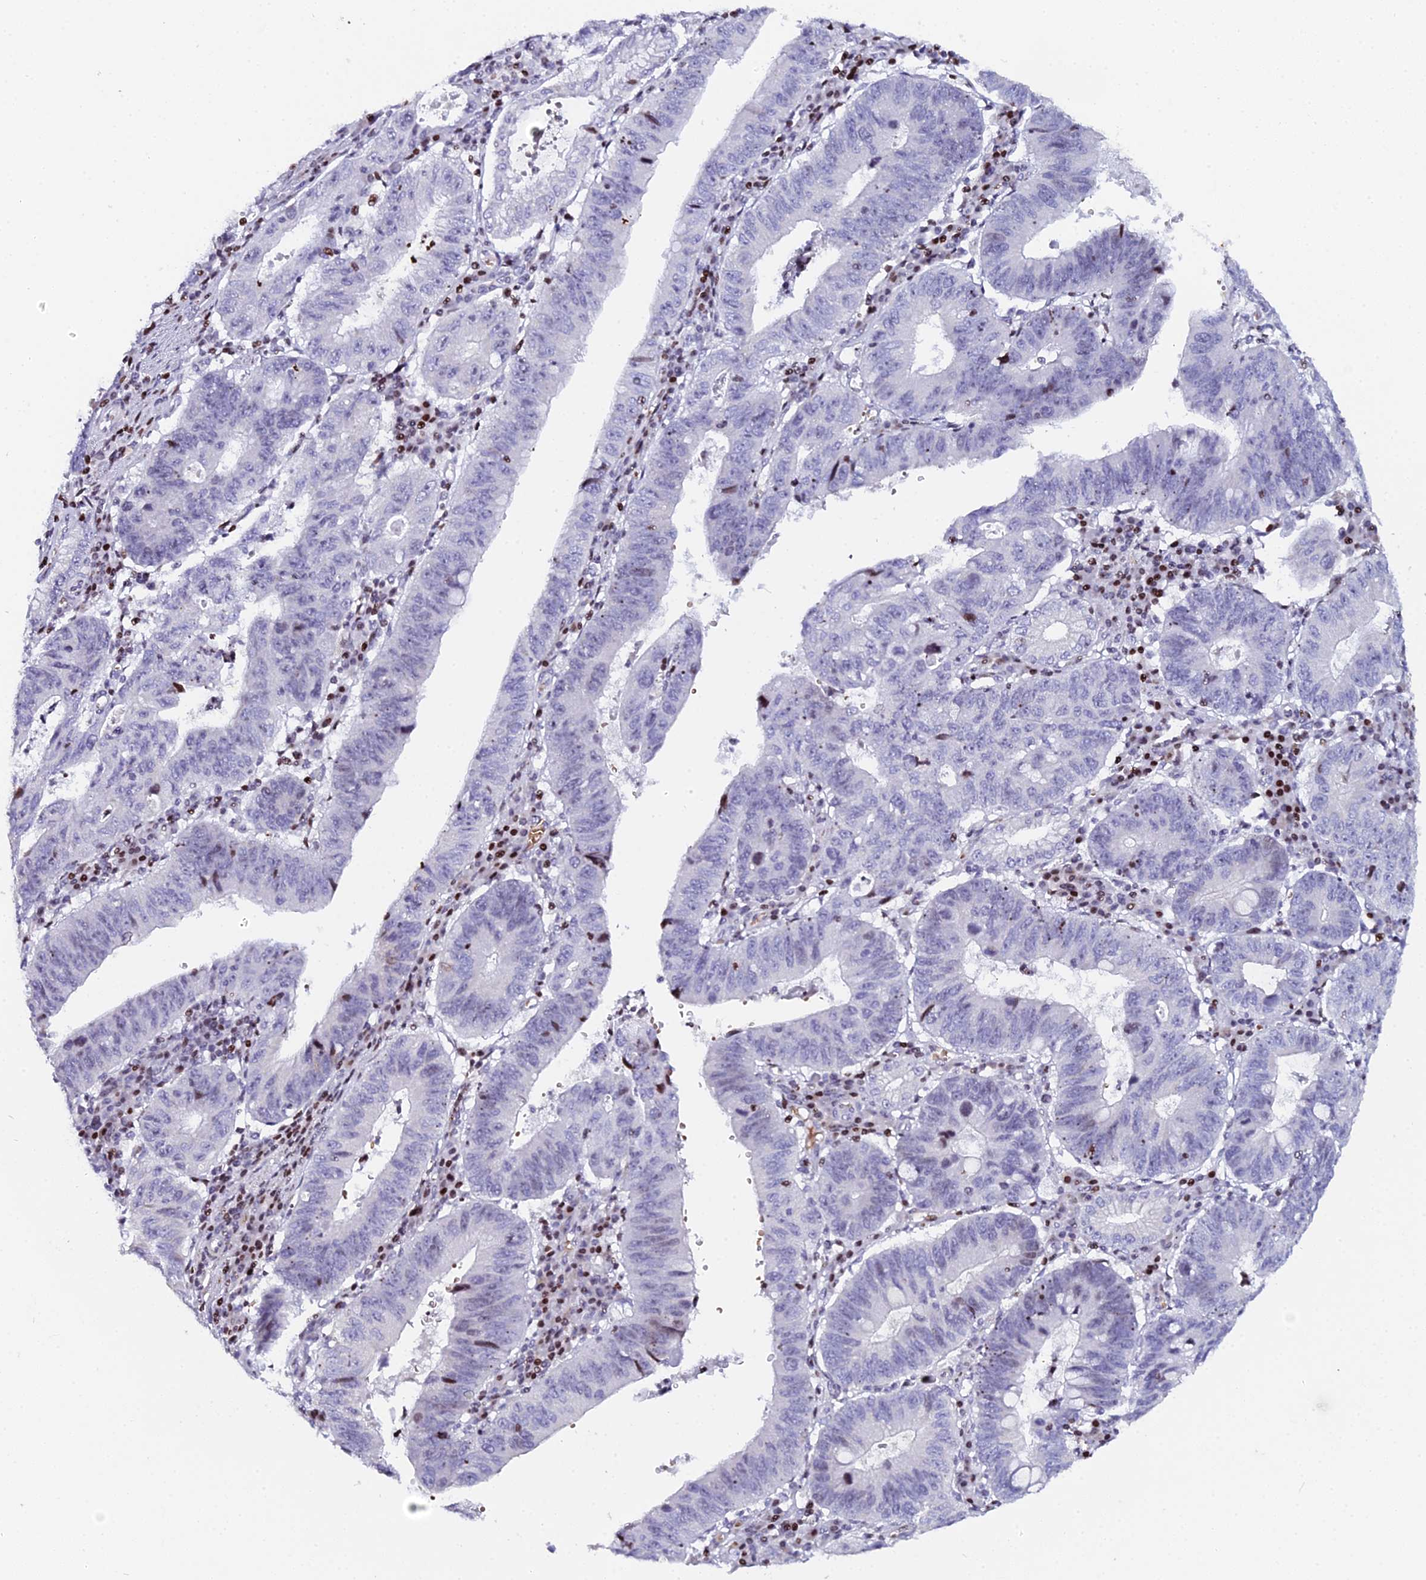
{"staining": {"intensity": "moderate", "quantity": "<25%", "location": "nuclear"}, "tissue": "stomach cancer", "cell_type": "Tumor cells", "image_type": "cancer", "snomed": [{"axis": "morphology", "description": "Adenocarcinoma, NOS"}, {"axis": "topography", "description": "Stomach"}], "caption": "An image showing moderate nuclear positivity in about <25% of tumor cells in stomach cancer (adenocarcinoma), as visualized by brown immunohistochemical staining.", "gene": "MYNN", "patient": {"sex": "male", "age": 59}}